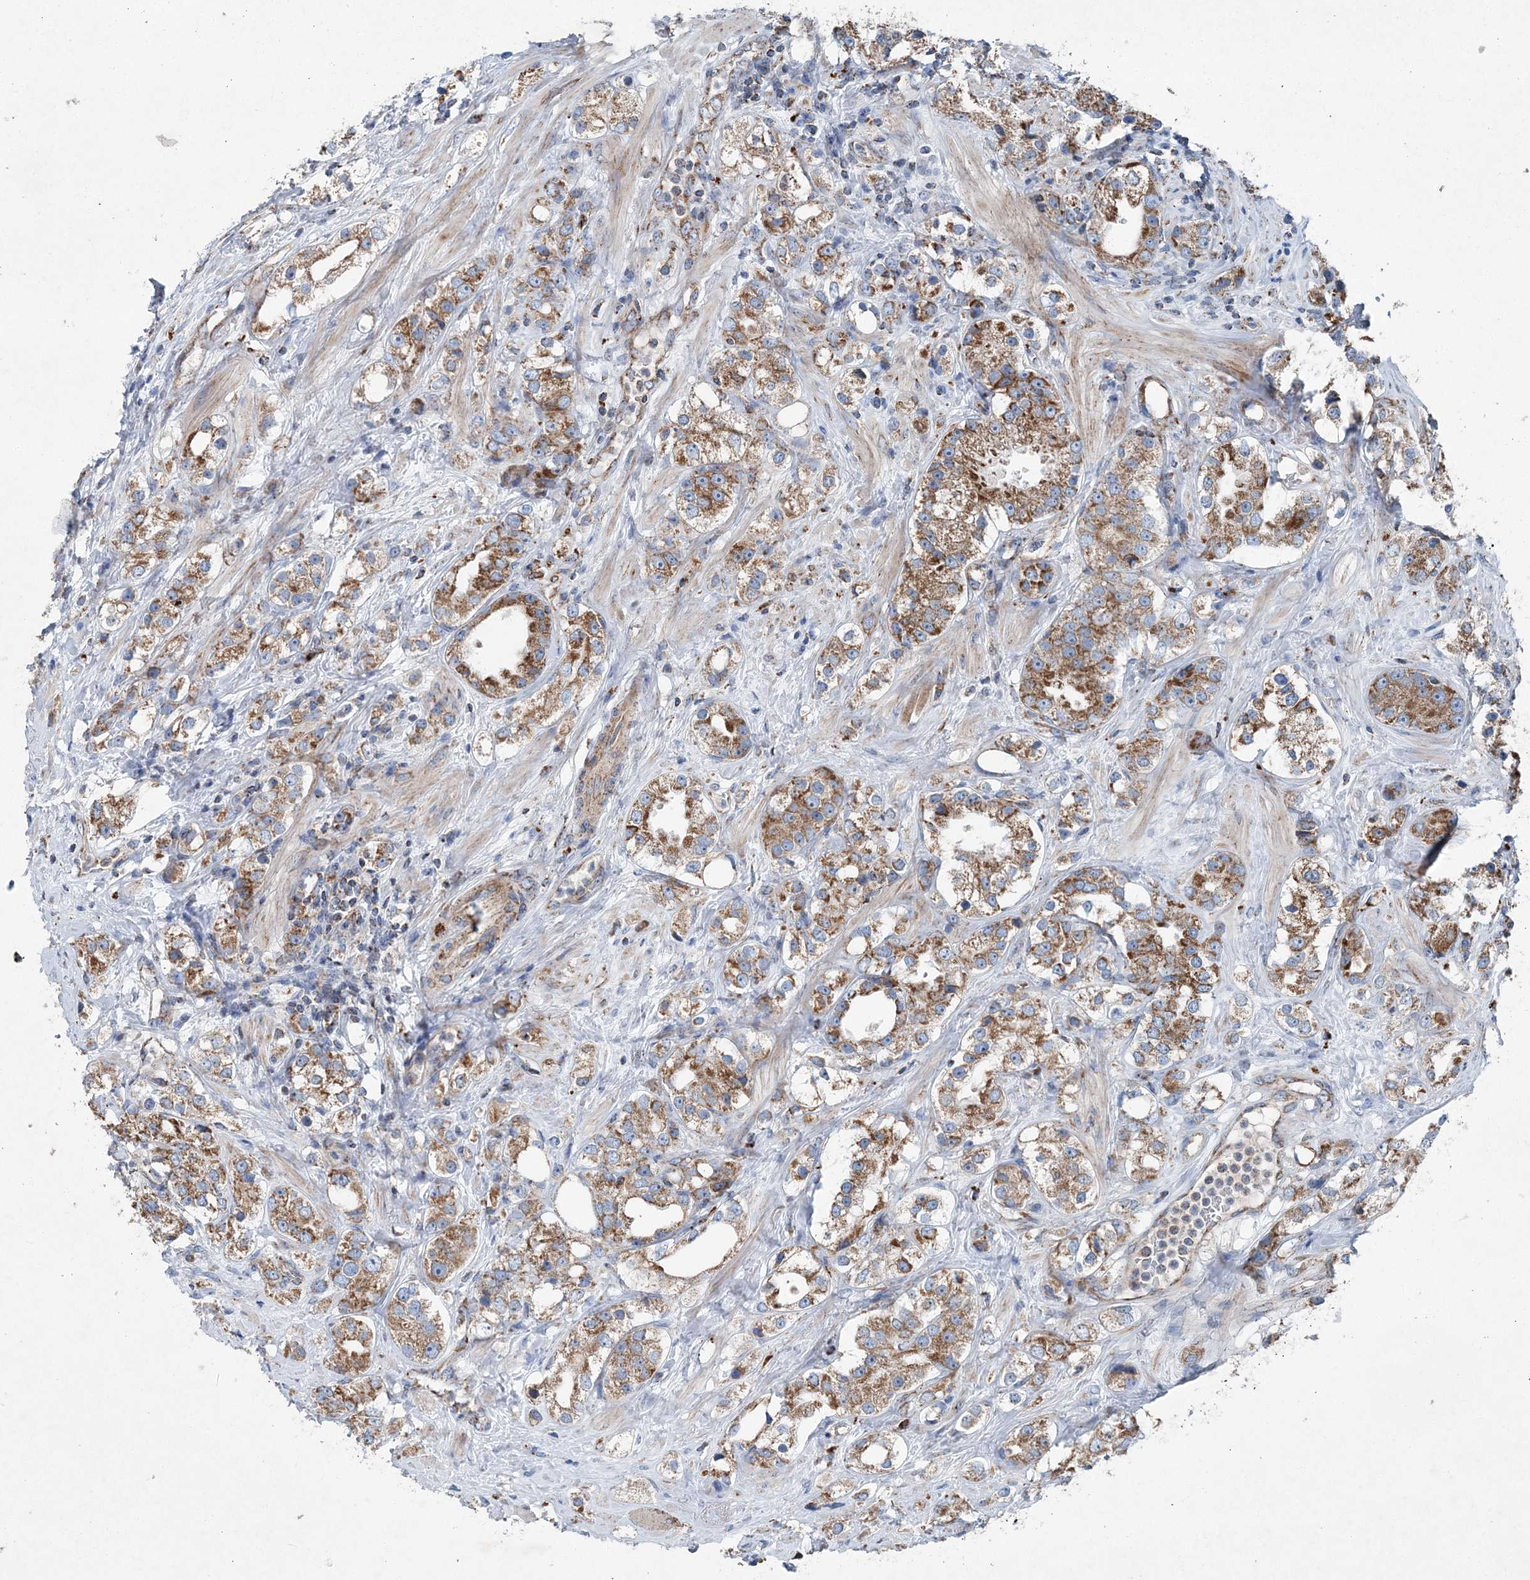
{"staining": {"intensity": "moderate", "quantity": ">75%", "location": "cytoplasmic/membranous"}, "tissue": "prostate cancer", "cell_type": "Tumor cells", "image_type": "cancer", "snomed": [{"axis": "morphology", "description": "Adenocarcinoma, NOS"}, {"axis": "topography", "description": "Prostate"}], "caption": "Tumor cells show medium levels of moderate cytoplasmic/membranous positivity in about >75% of cells in prostate cancer (adenocarcinoma). The staining was performed using DAB (3,3'-diaminobenzidine) to visualize the protein expression in brown, while the nuclei were stained in blue with hematoxylin (Magnification: 20x).", "gene": "SPAG16", "patient": {"sex": "male", "age": 79}}